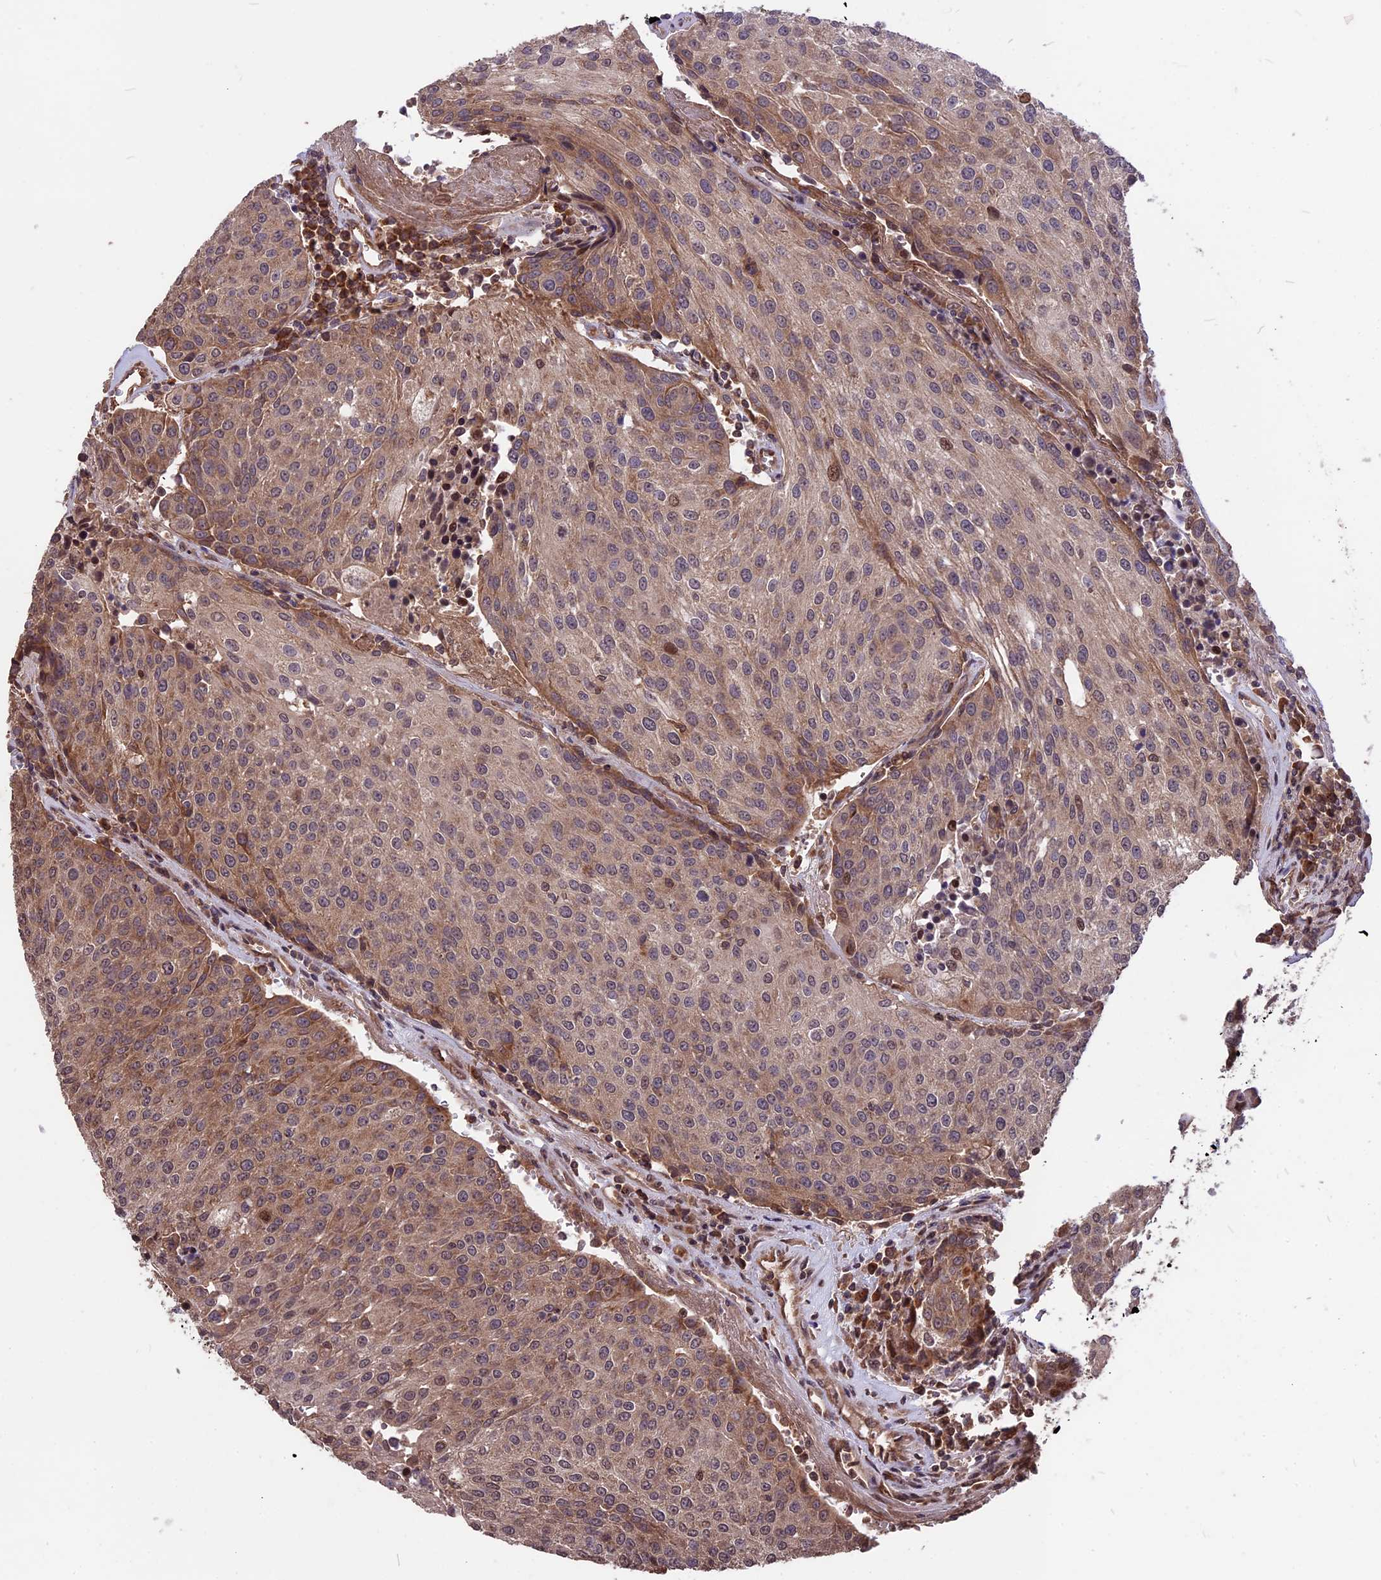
{"staining": {"intensity": "moderate", "quantity": "25%-75%", "location": "cytoplasmic/membranous,nuclear"}, "tissue": "urothelial cancer", "cell_type": "Tumor cells", "image_type": "cancer", "snomed": [{"axis": "morphology", "description": "Urothelial carcinoma, High grade"}, {"axis": "topography", "description": "Urinary bladder"}], "caption": "Urothelial cancer was stained to show a protein in brown. There is medium levels of moderate cytoplasmic/membranous and nuclear staining in about 25%-75% of tumor cells.", "gene": "ZNF598", "patient": {"sex": "female", "age": 85}}